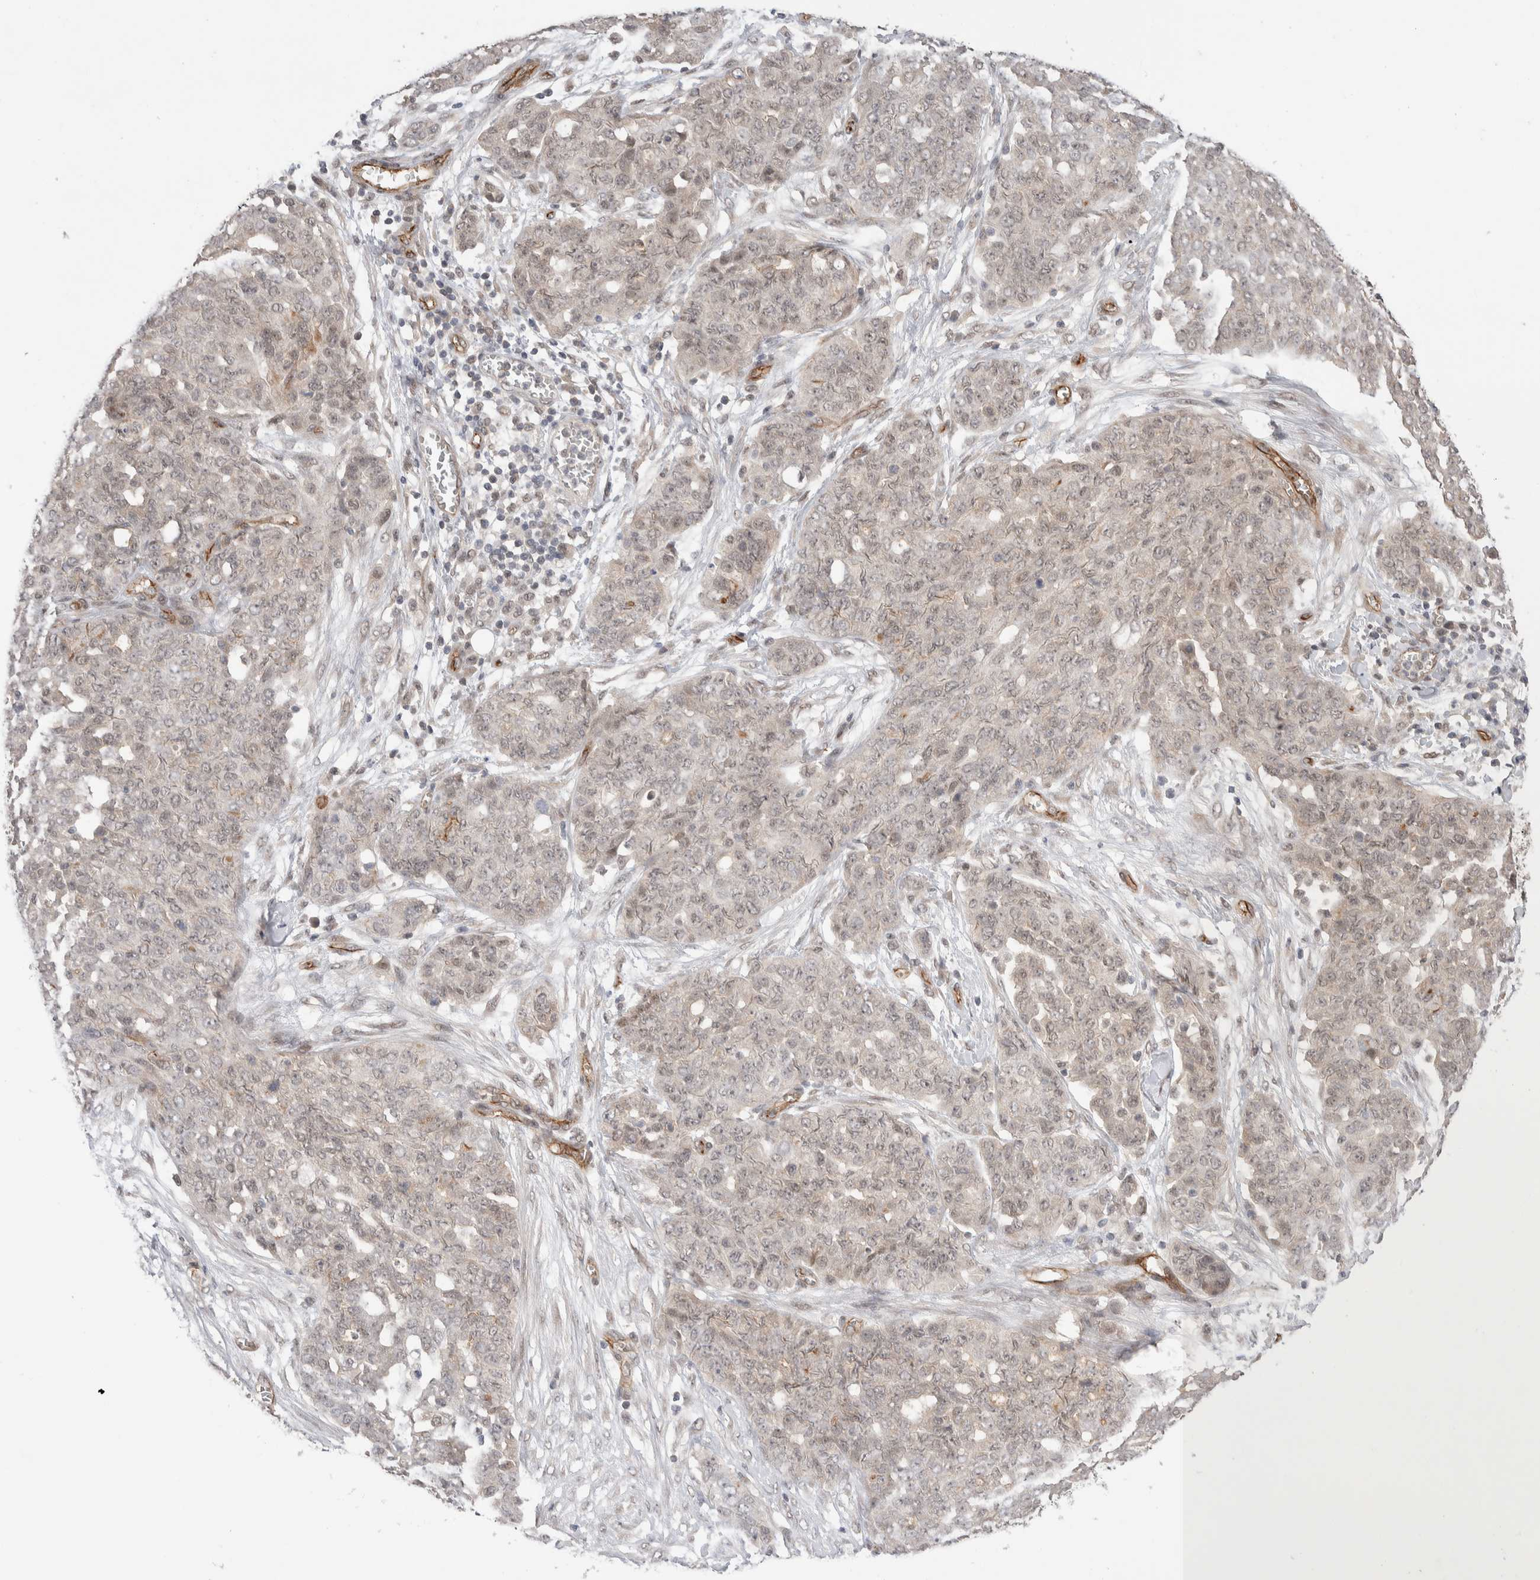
{"staining": {"intensity": "weak", "quantity": "25%-75%", "location": "cytoplasmic/membranous,nuclear"}, "tissue": "ovarian cancer", "cell_type": "Tumor cells", "image_type": "cancer", "snomed": [{"axis": "morphology", "description": "Cystadenocarcinoma, serous, NOS"}, {"axis": "topography", "description": "Soft tissue"}, {"axis": "topography", "description": "Ovary"}], "caption": "A low amount of weak cytoplasmic/membranous and nuclear staining is appreciated in about 25%-75% of tumor cells in ovarian cancer tissue.", "gene": "ZNF704", "patient": {"sex": "female", "age": 57}}